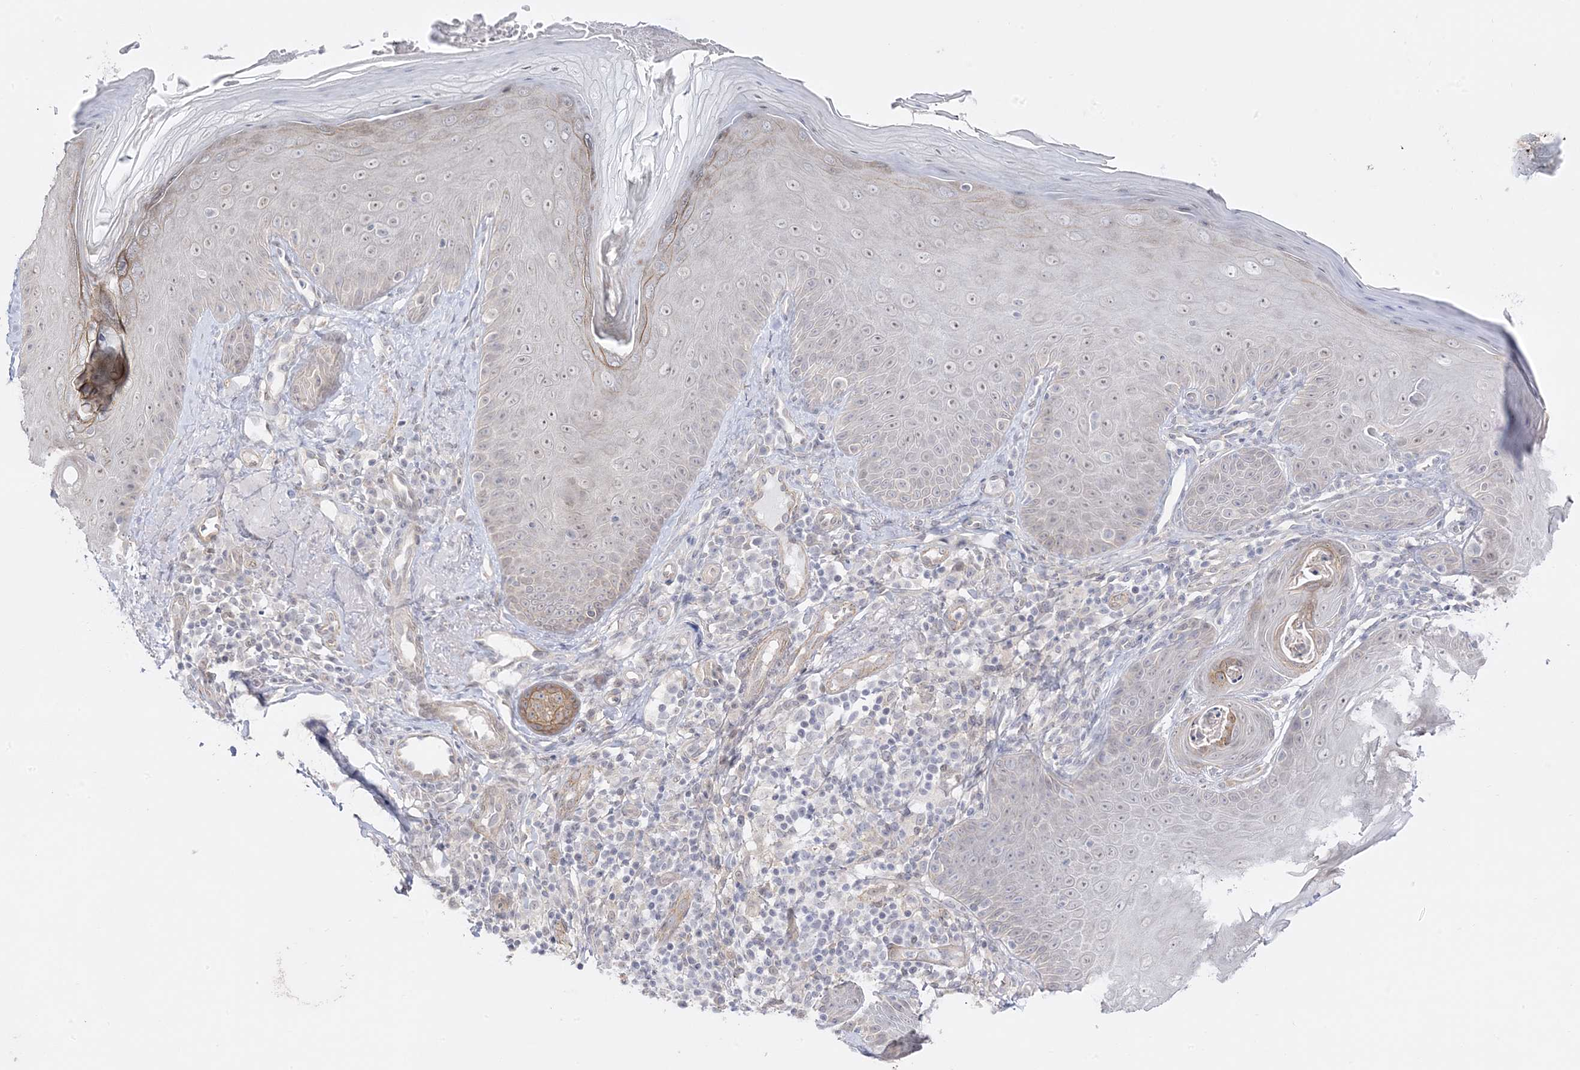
{"staining": {"intensity": "weak", "quantity": "<25%", "location": "cytoplasmic/membranous"}, "tissue": "skin", "cell_type": "Fibroblasts", "image_type": "normal", "snomed": [{"axis": "morphology", "description": "Normal tissue, NOS"}, {"axis": "topography", "description": "Skin"}], "caption": "Normal skin was stained to show a protein in brown. There is no significant expression in fibroblasts.", "gene": "C2CD2", "patient": {"sex": "male", "age": 57}}